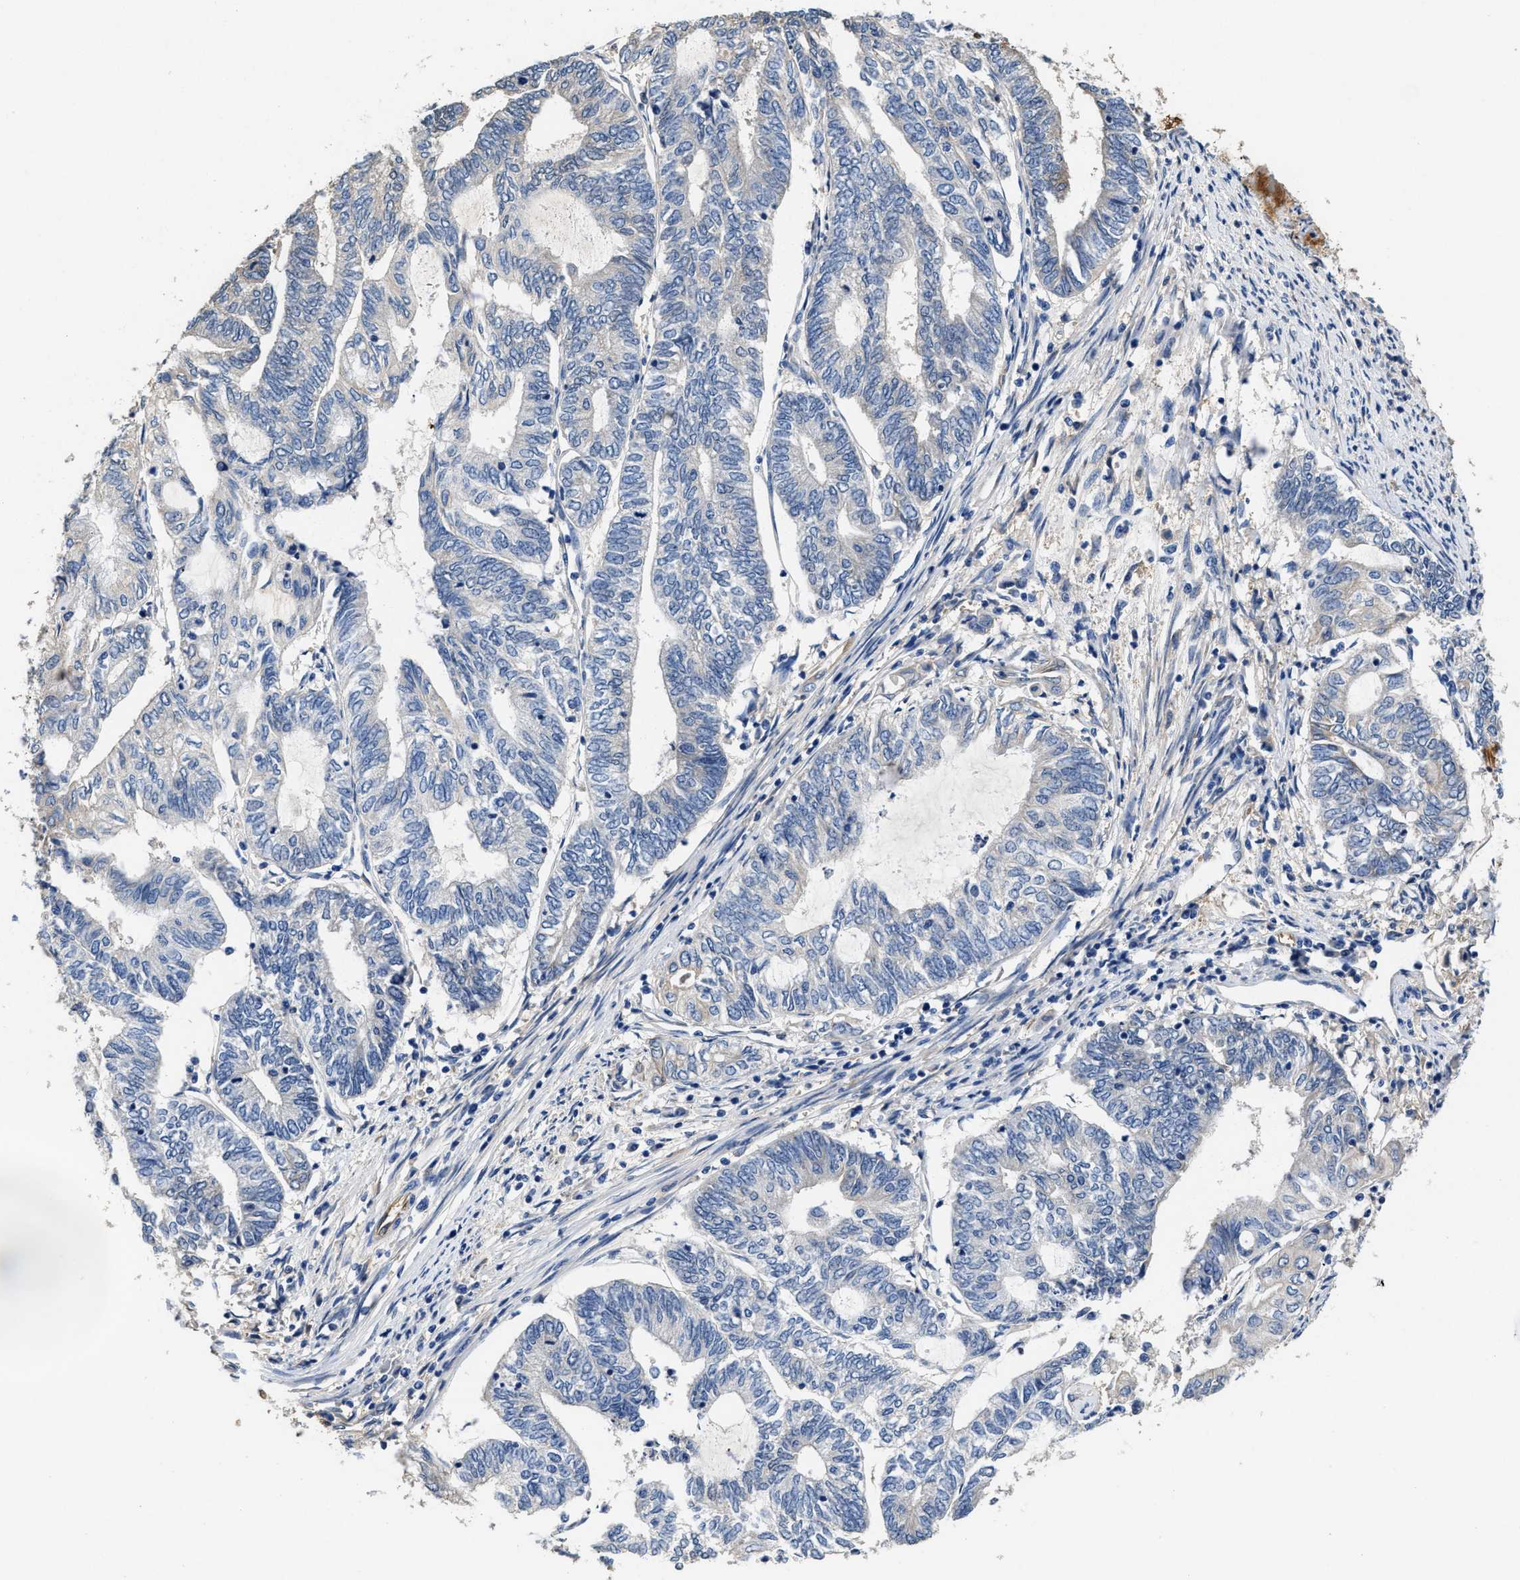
{"staining": {"intensity": "negative", "quantity": "none", "location": "none"}, "tissue": "endometrial cancer", "cell_type": "Tumor cells", "image_type": "cancer", "snomed": [{"axis": "morphology", "description": "Adenocarcinoma, NOS"}, {"axis": "topography", "description": "Uterus"}, {"axis": "topography", "description": "Endometrium"}], "caption": "This is a micrograph of immunohistochemistry staining of adenocarcinoma (endometrial), which shows no positivity in tumor cells.", "gene": "PEG10", "patient": {"sex": "female", "age": 70}}